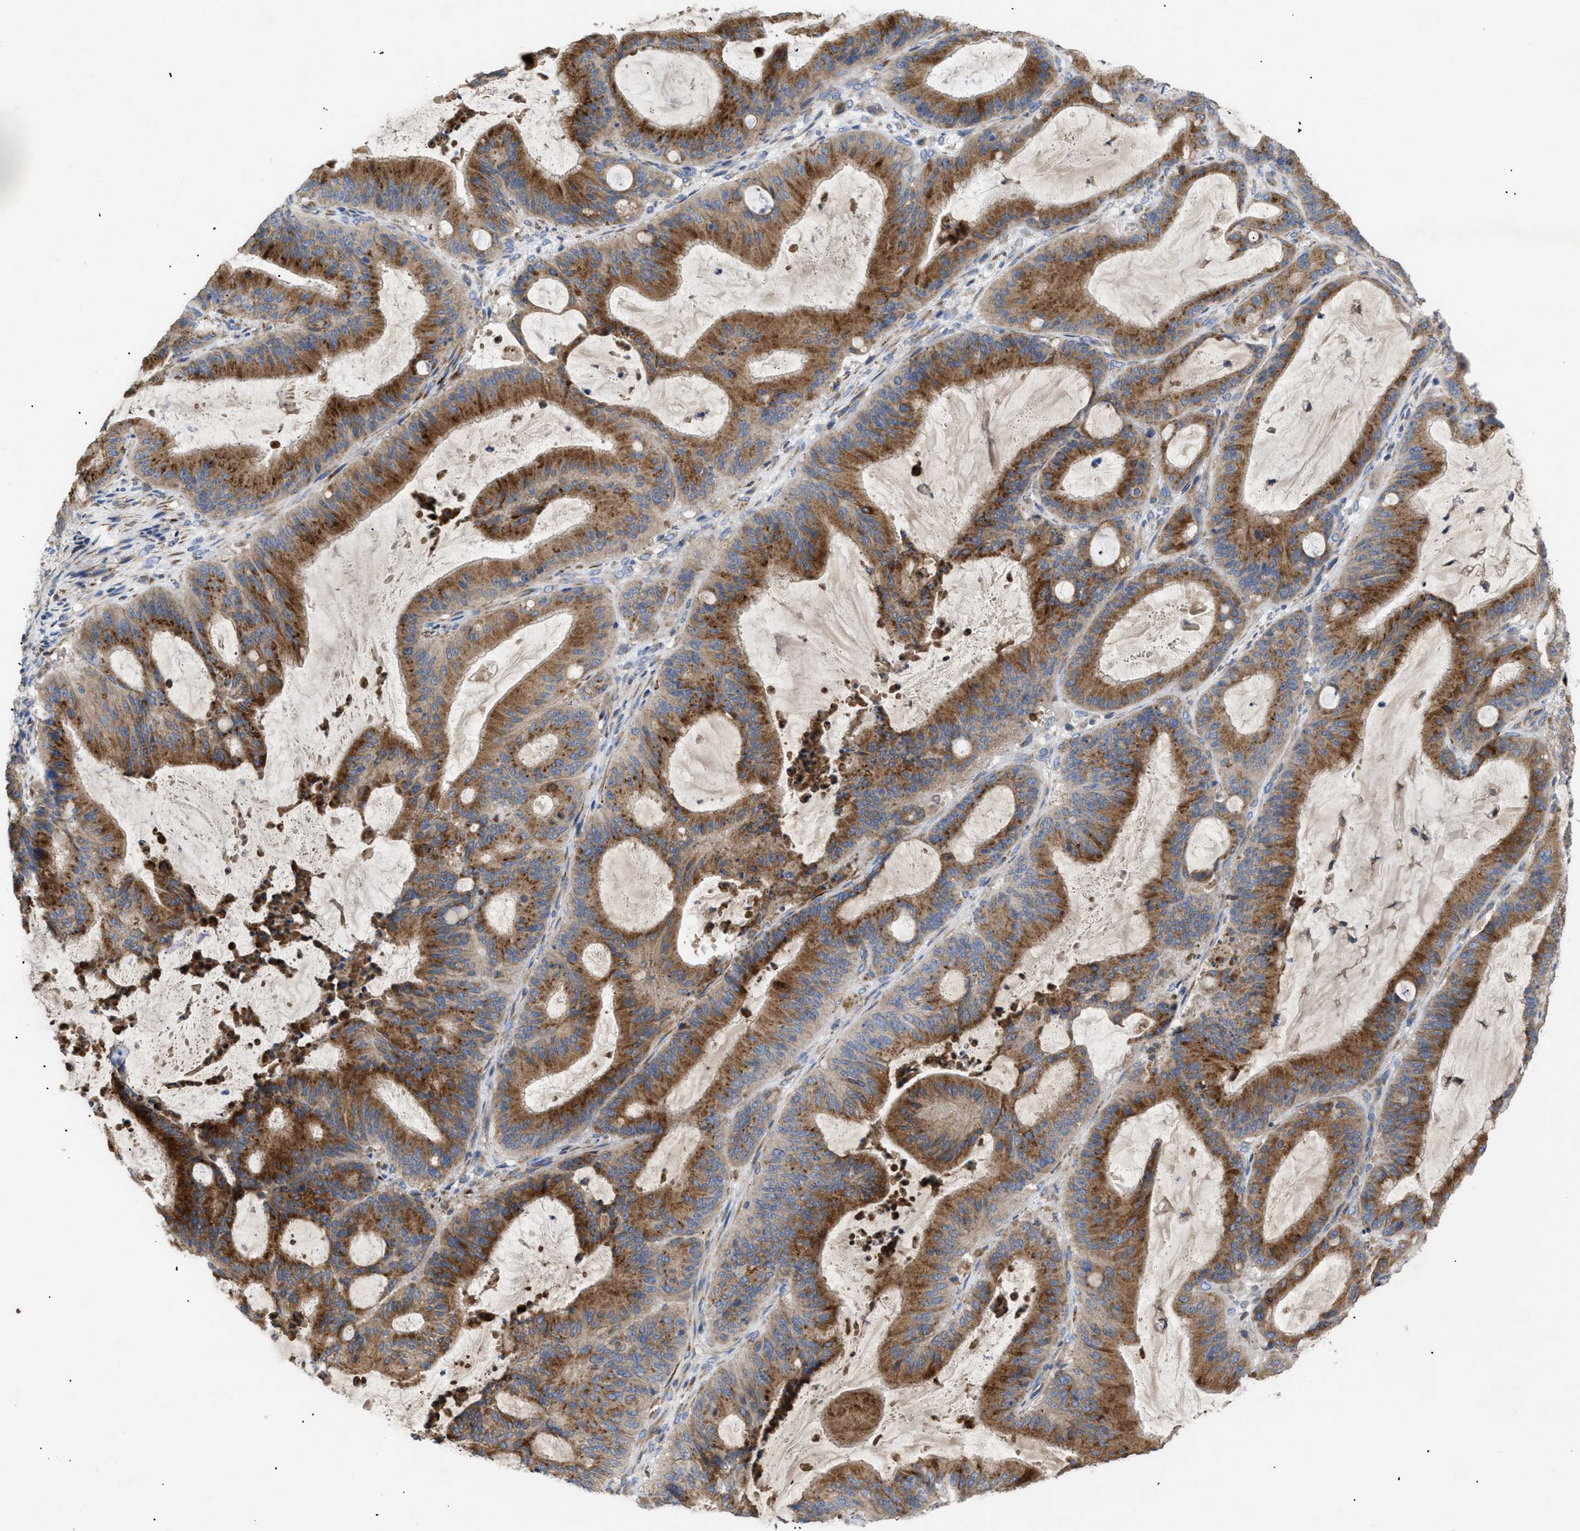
{"staining": {"intensity": "strong", "quantity": ">75%", "location": "cytoplasmic/membranous"}, "tissue": "liver cancer", "cell_type": "Tumor cells", "image_type": "cancer", "snomed": [{"axis": "morphology", "description": "Normal tissue, NOS"}, {"axis": "morphology", "description": "Cholangiocarcinoma"}, {"axis": "topography", "description": "Liver"}, {"axis": "topography", "description": "Peripheral nerve tissue"}], "caption": "Immunohistochemical staining of liver cholangiocarcinoma exhibits strong cytoplasmic/membranous protein positivity in about >75% of tumor cells.", "gene": "SLC50A1", "patient": {"sex": "female", "age": 73}}